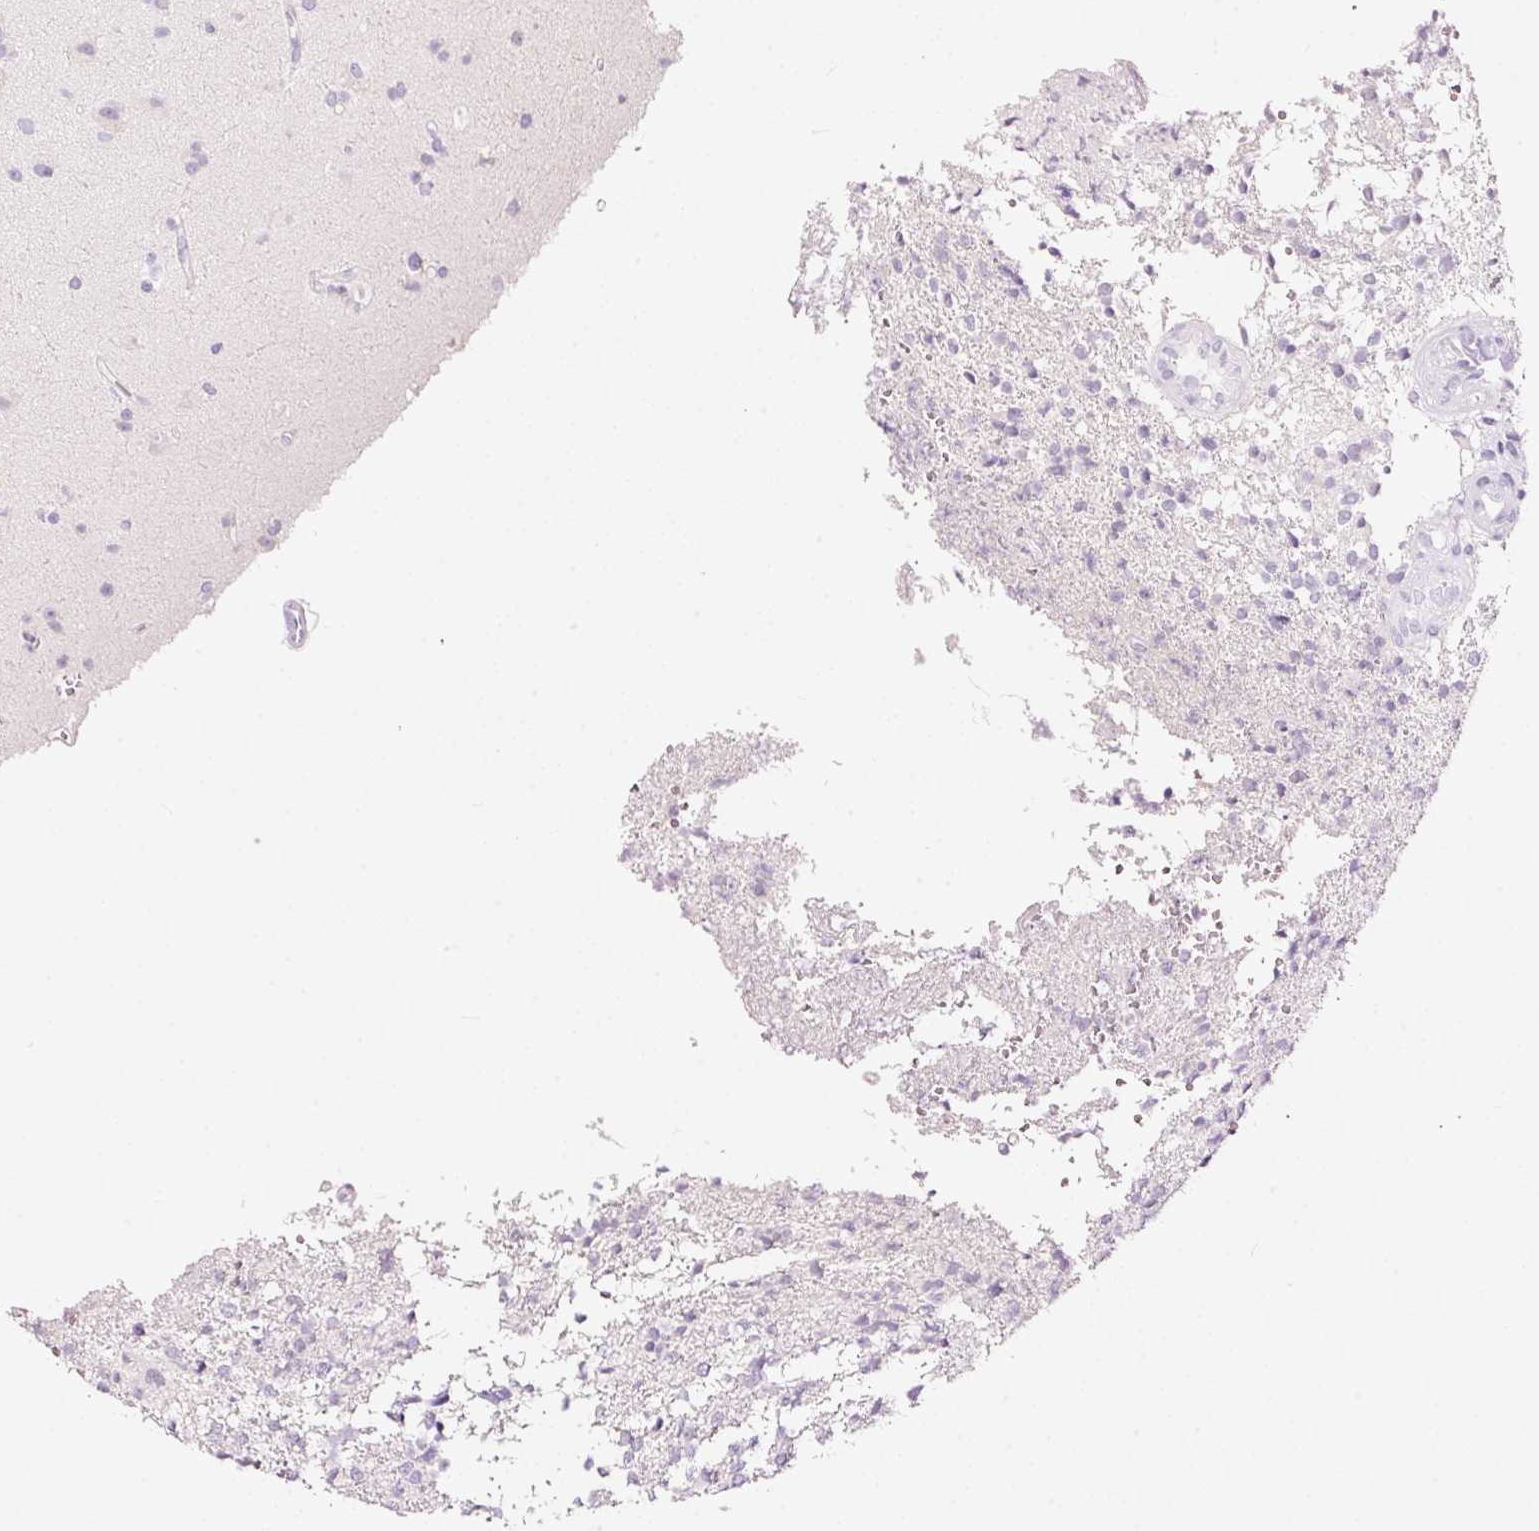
{"staining": {"intensity": "negative", "quantity": "none", "location": "none"}, "tissue": "glioma", "cell_type": "Tumor cells", "image_type": "cancer", "snomed": [{"axis": "morphology", "description": "Glioma, malignant, High grade"}, {"axis": "topography", "description": "Brain"}], "caption": "Malignant glioma (high-grade) was stained to show a protein in brown. There is no significant positivity in tumor cells.", "gene": "LAMP3", "patient": {"sex": "male", "age": 56}}